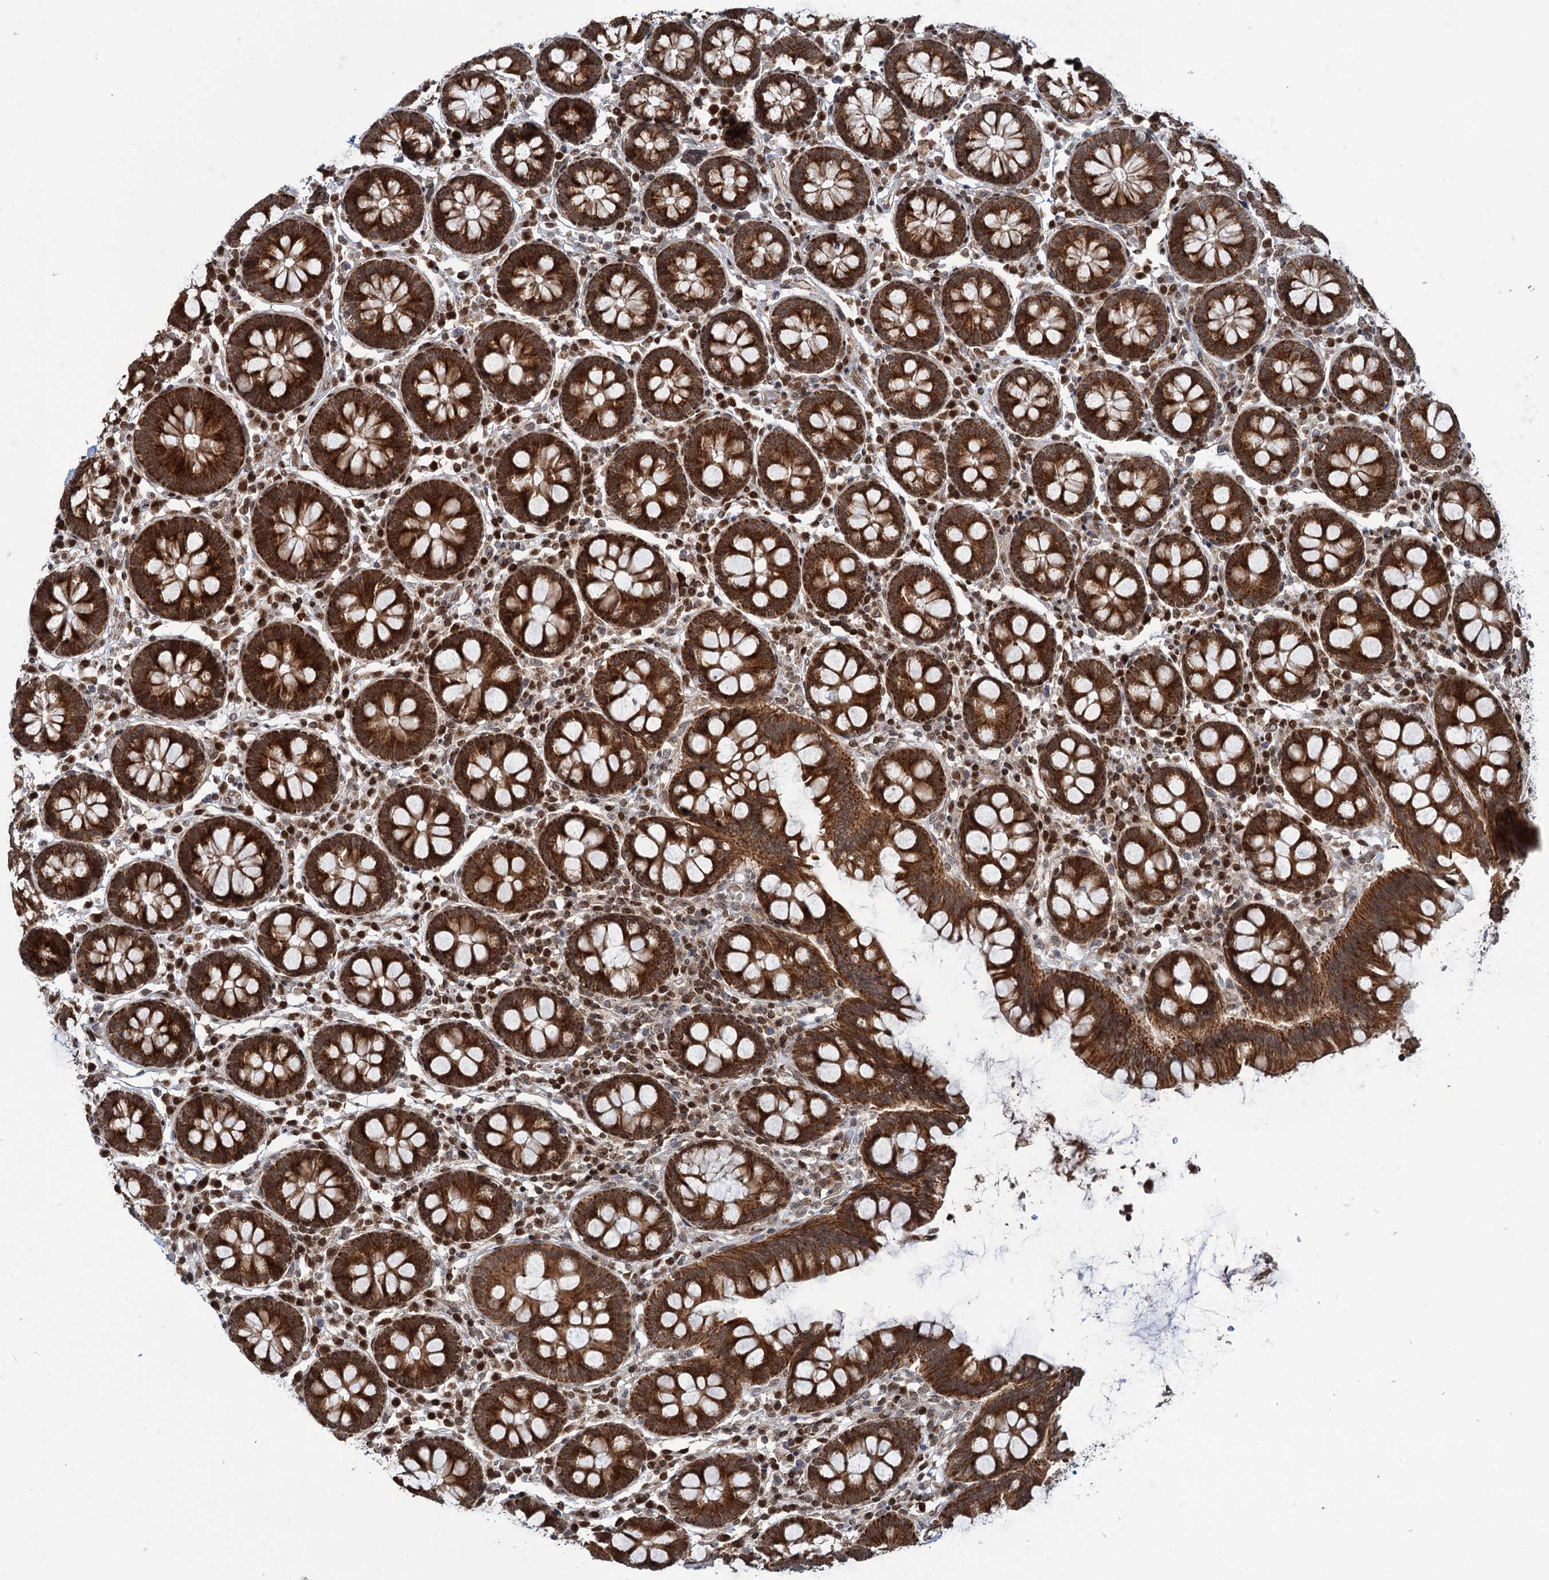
{"staining": {"intensity": "weak", "quantity": ">75%", "location": "cytoplasmic/membranous"}, "tissue": "colon", "cell_type": "Endothelial cells", "image_type": "normal", "snomed": [{"axis": "morphology", "description": "Normal tissue, NOS"}, {"axis": "topography", "description": "Colon"}], "caption": "Weak cytoplasmic/membranous expression is seen in approximately >75% of endothelial cells in benign colon. Nuclei are stained in blue.", "gene": "PHC3", "patient": {"sex": "female", "age": 79}}